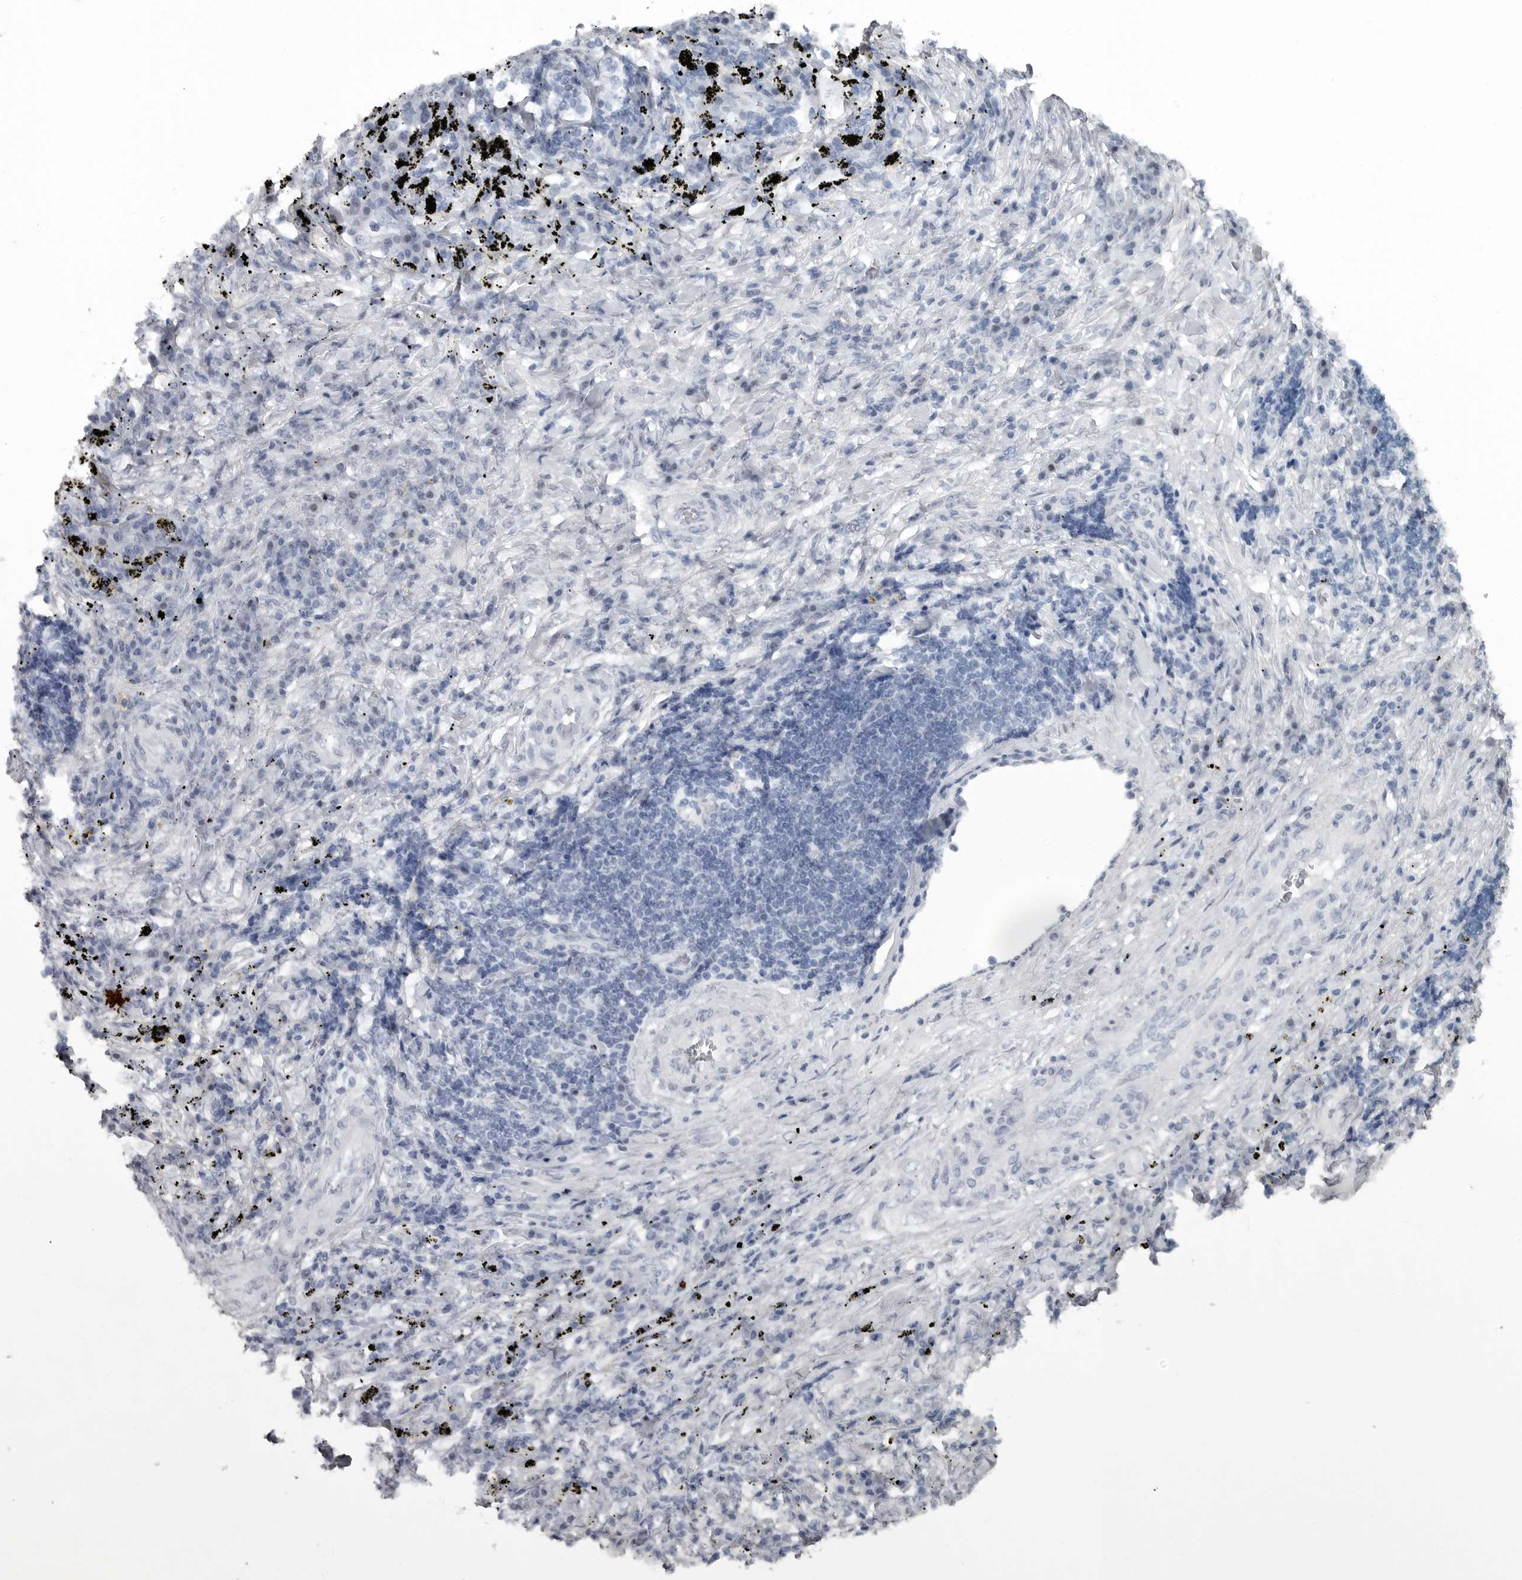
{"staining": {"intensity": "negative", "quantity": "none", "location": "none"}, "tissue": "lung cancer", "cell_type": "Tumor cells", "image_type": "cancer", "snomed": [{"axis": "morphology", "description": "Squamous cell carcinoma, NOS"}, {"axis": "topography", "description": "Lung"}], "caption": "A high-resolution micrograph shows immunohistochemistry staining of lung squamous cell carcinoma, which shows no significant expression in tumor cells. The staining was performed using DAB (3,3'-diaminobenzidine) to visualize the protein expression in brown, while the nuclei were stained in blue with hematoxylin (Magnification: 20x).", "gene": "HMGN3", "patient": {"sex": "female", "age": 63}}